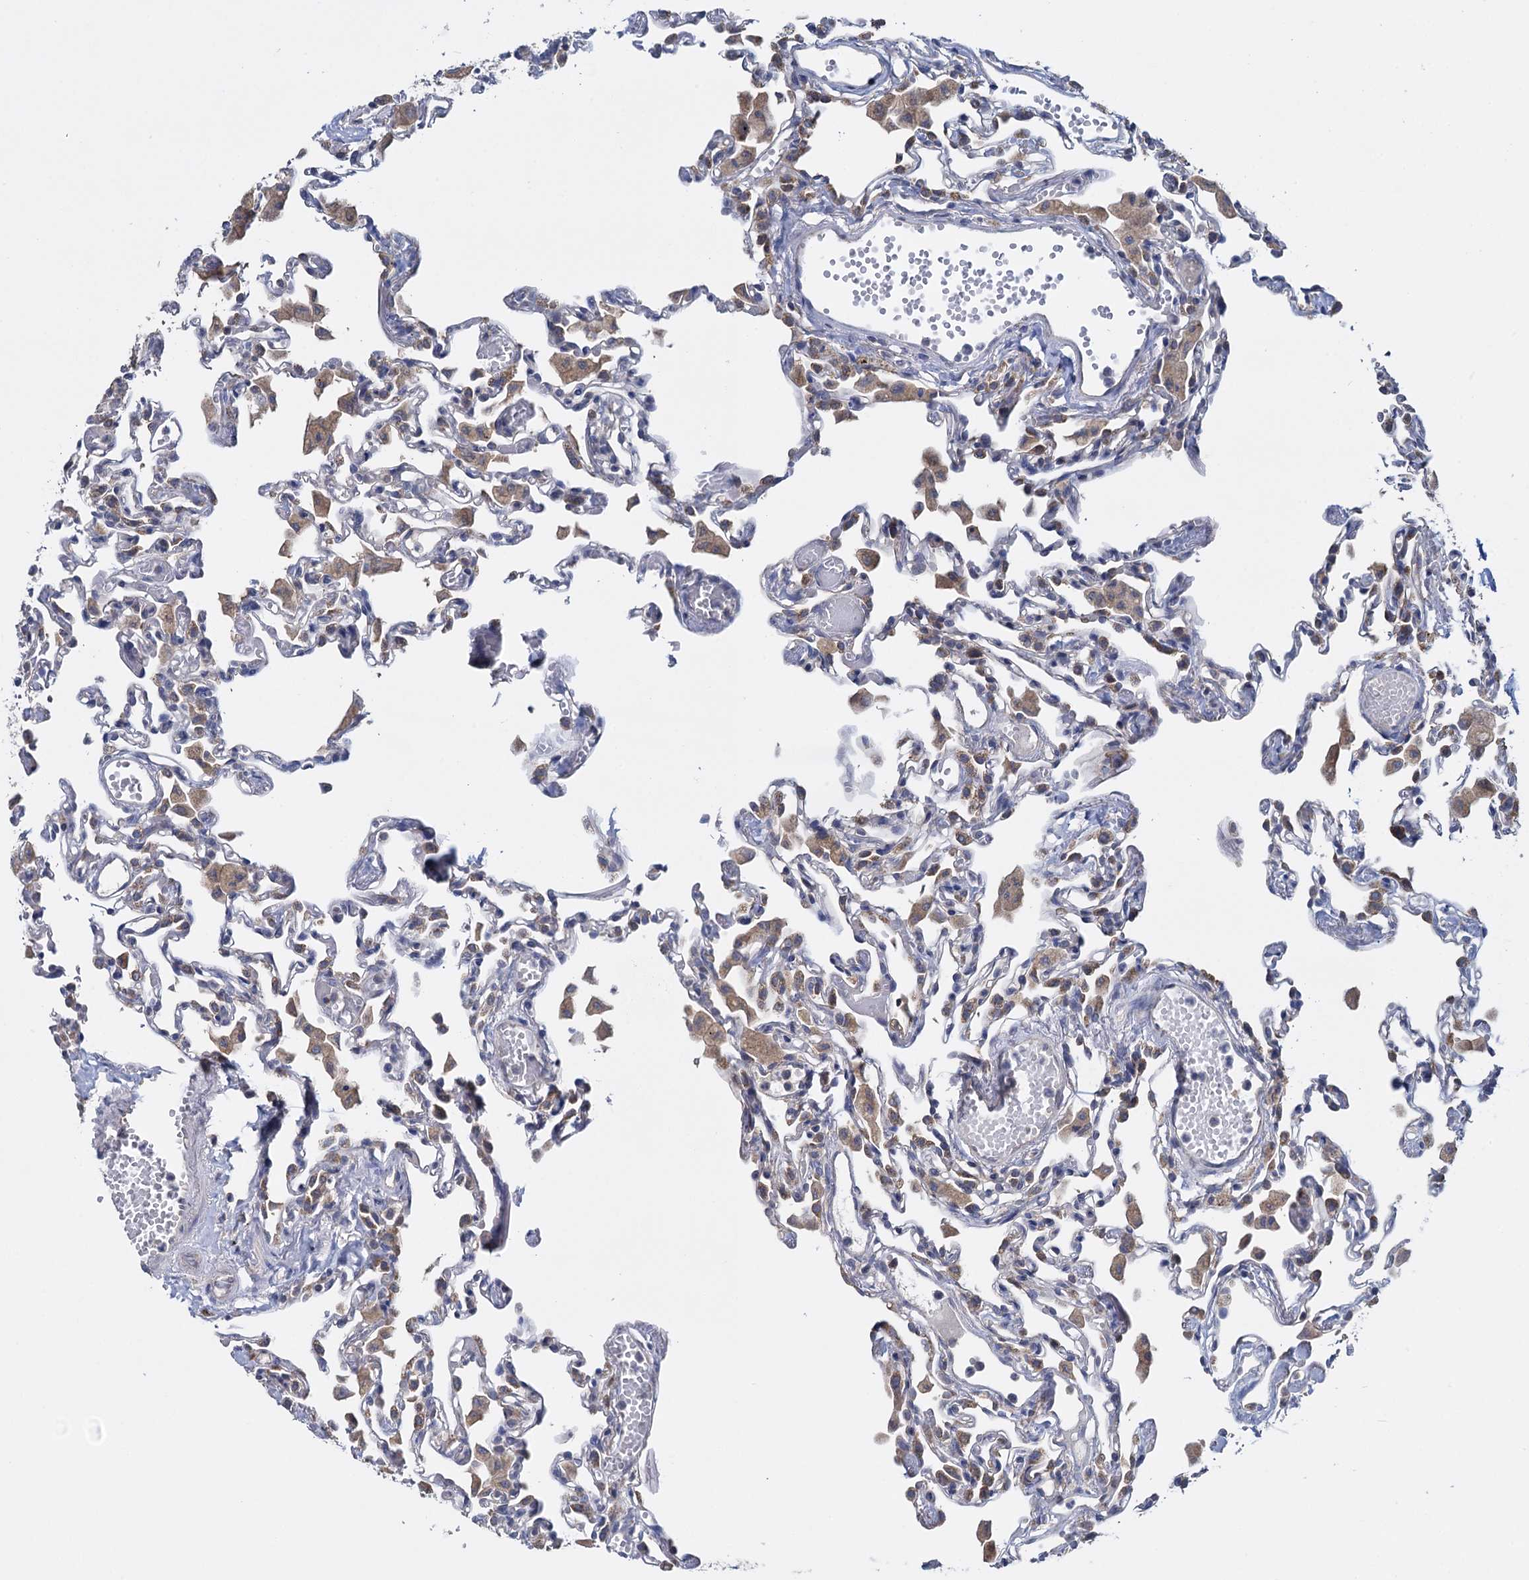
{"staining": {"intensity": "negative", "quantity": "none", "location": "none"}, "tissue": "lung", "cell_type": "Alveolar cells", "image_type": "normal", "snomed": [{"axis": "morphology", "description": "Normal tissue, NOS"}, {"axis": "topography", "description": "Bronchus"}, {"axis": "topography", "description": "Lung"}], "caption": "There is no significant staining in alveolar cells of lung. Brightfield microscopy of IHC stained with DAB (3,3'-diaminobenzidine) (brown) and hematoxylin (blue), captured at high magnification.", "gene": "GSTM2", "patient": {"sex": "female", "age": 49}}